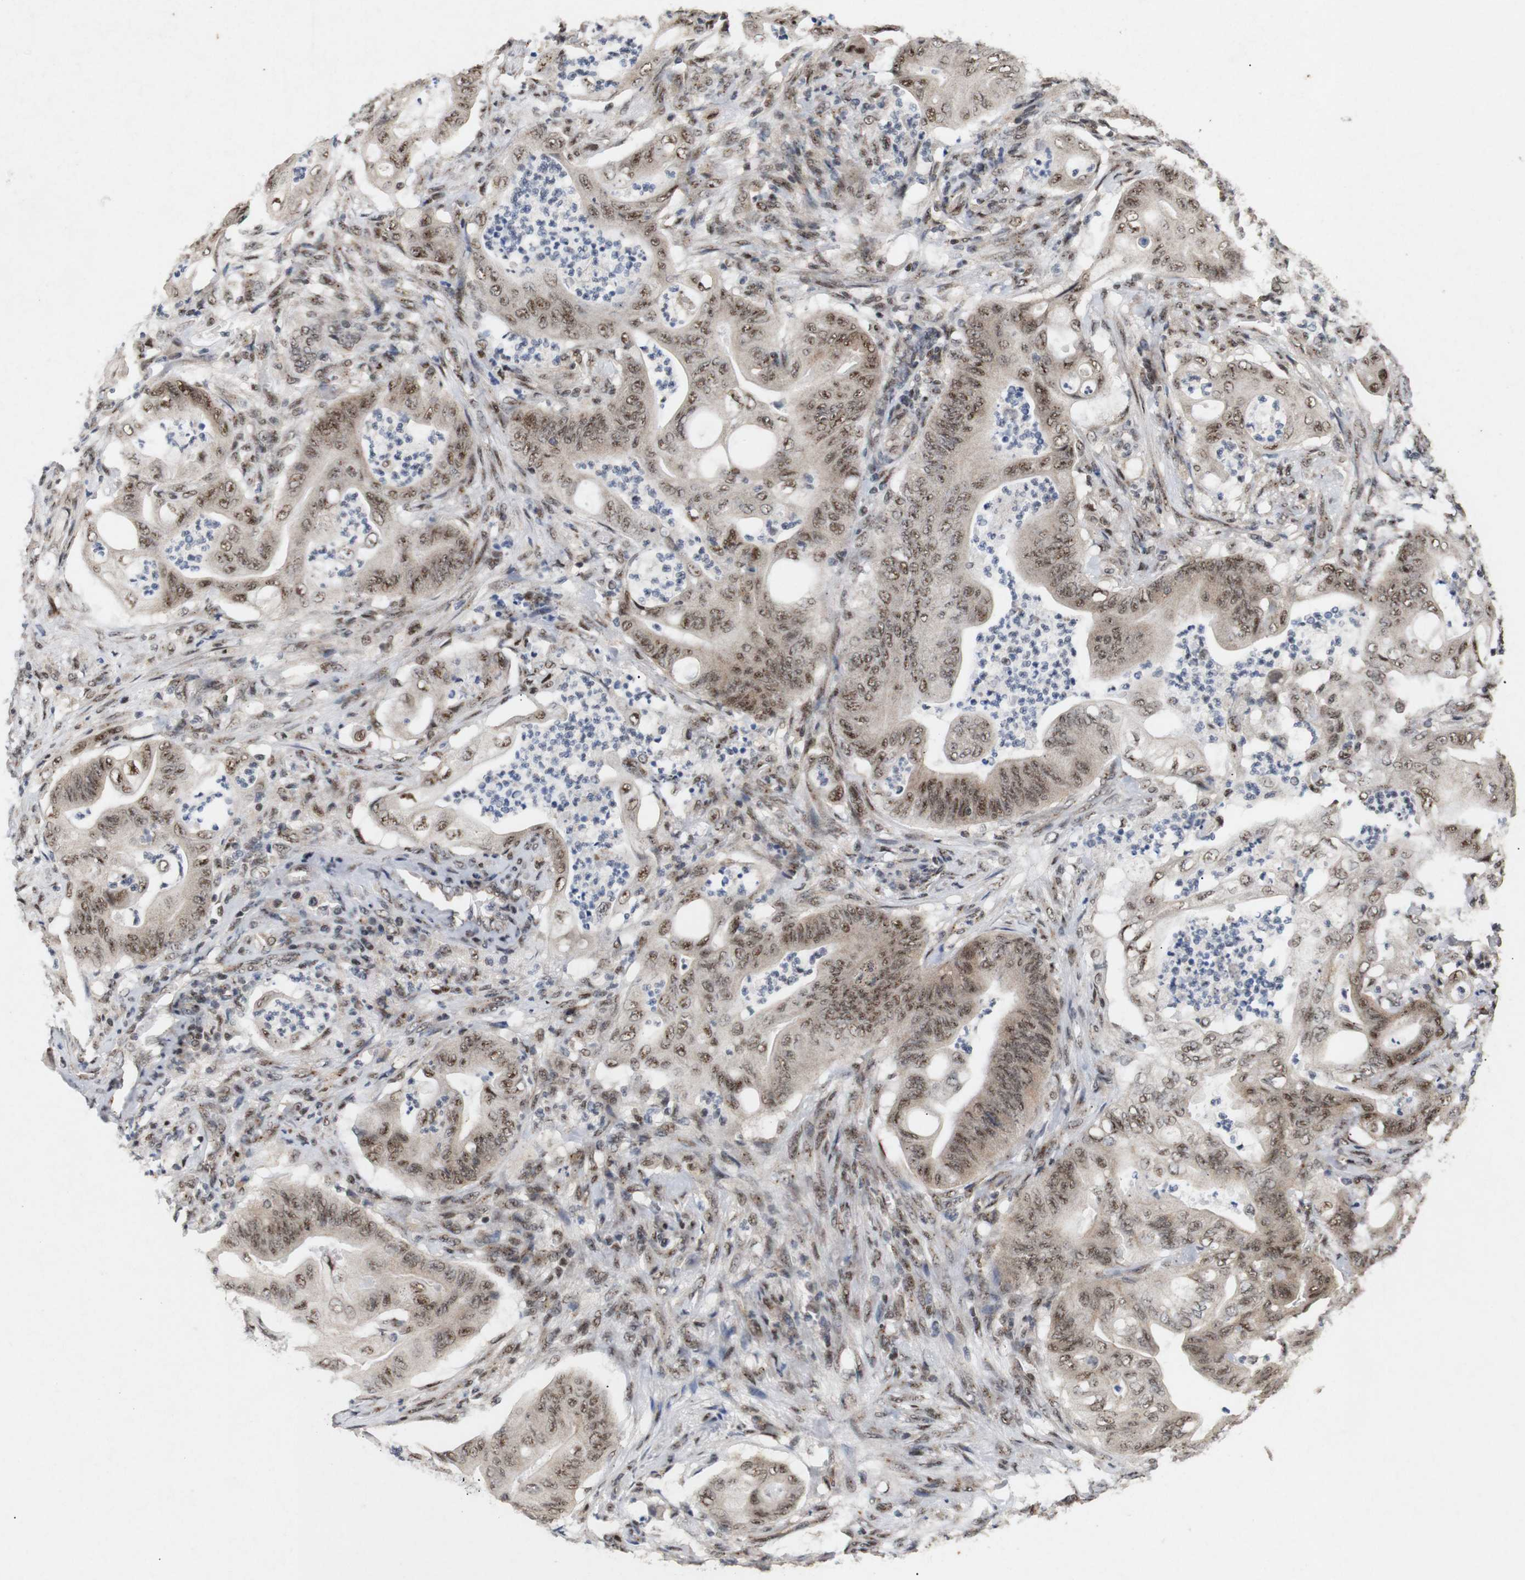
{"staining": {"intensity": "moderate", "quantity": ">75%", "location": "cytoplasmic/membranous,nuclear"}, "tissue": "stomach cancer", "cell_type": "Tumor cells", "image_type": "cancer", "snomed": [{"axis": "morphology", "description": "Adenocarcinoma, NOS"}, {"axis": "topography", "description": "Stomach"}], "caption": "Protein staining of stomach cancer tissue shows moderate cytoplasmic/membranous and nuclear positivity in approximately >75% of tumor cells. (Stains: DAB in brown, nuclei in blue, Microscopy: brightfield microscopy at high magnification).", "gene": "PYM1", "patient": {"sex": "female", "age": 73}}